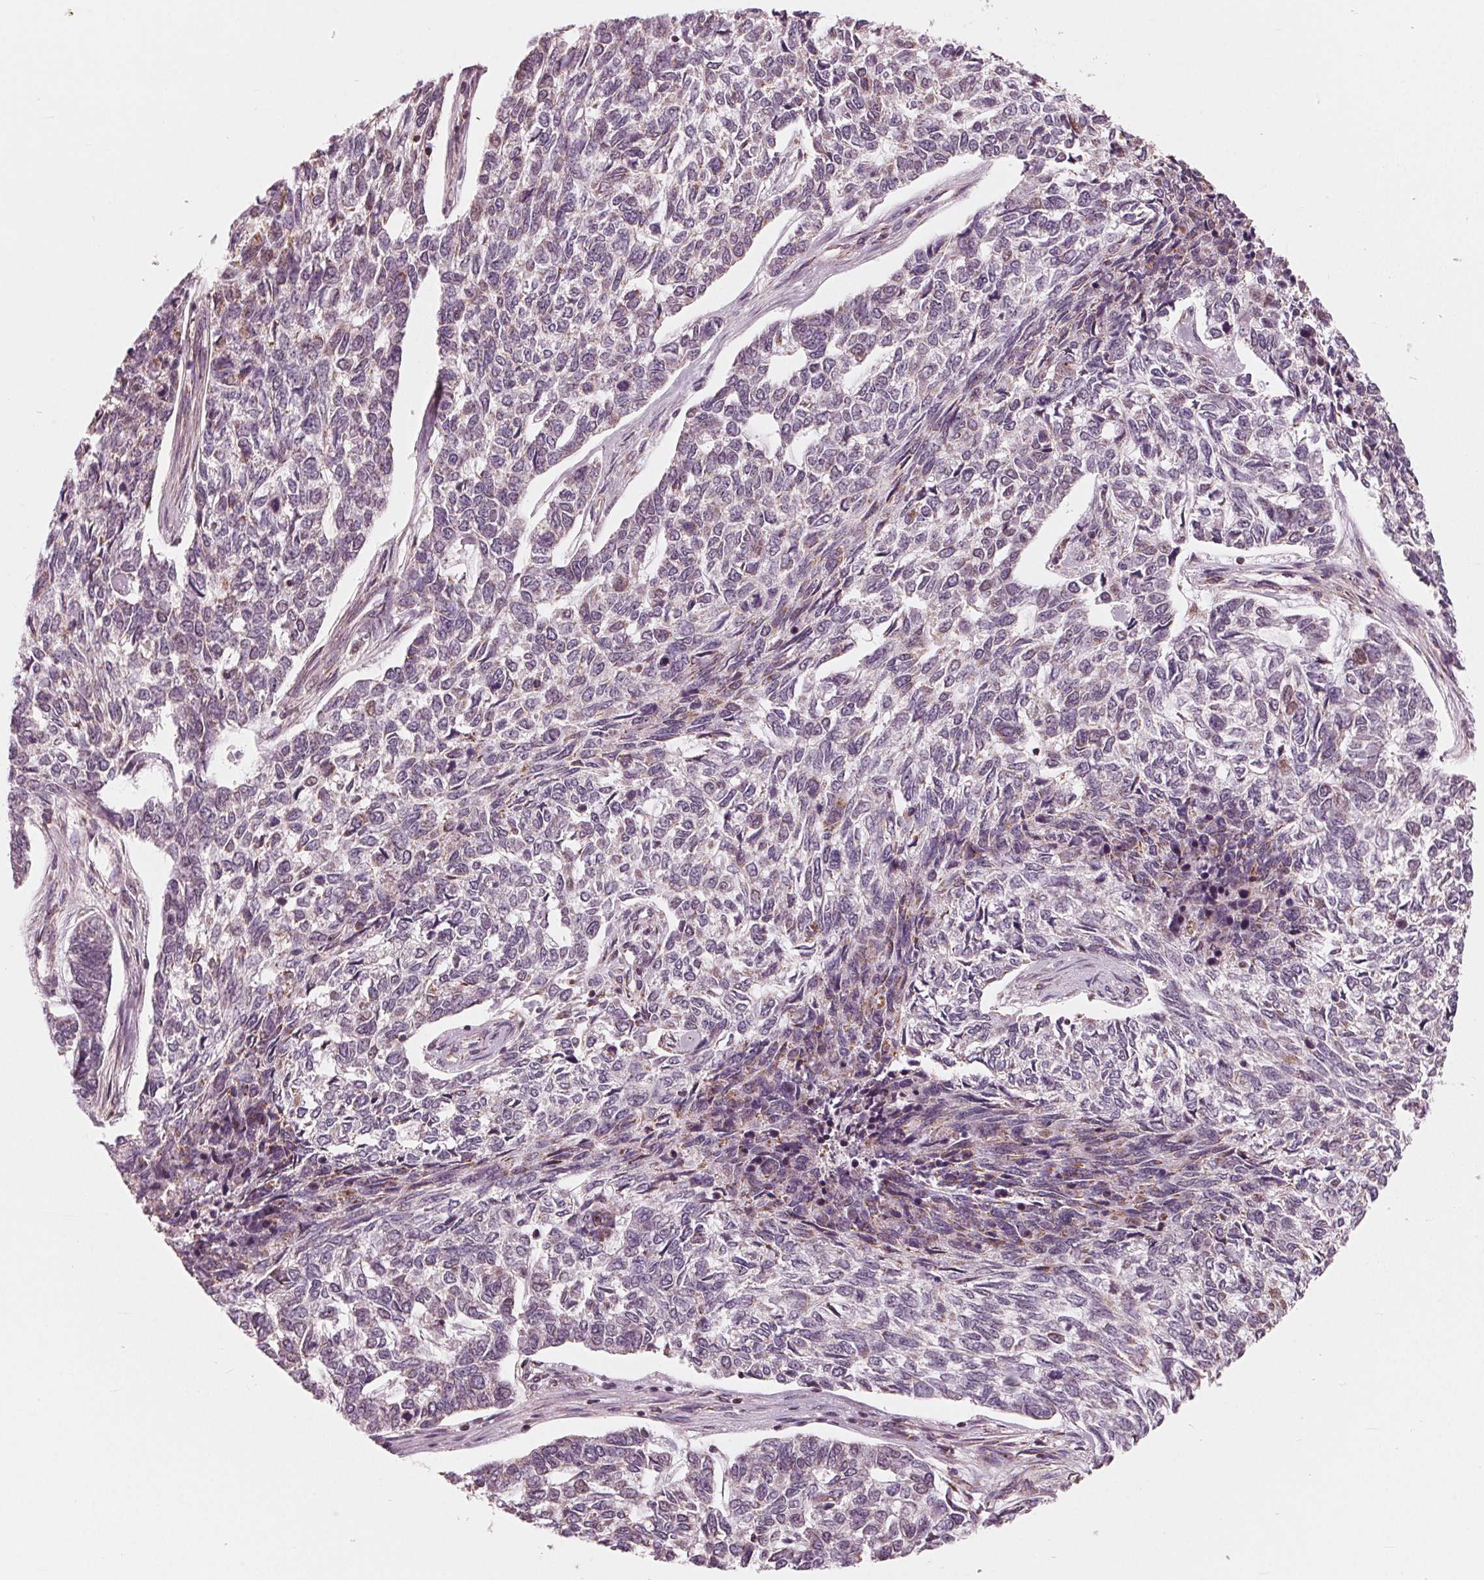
{"staining": {"intensity": "moderate", "quantity": "<25%", "location": "cytoplasmic/membranous"}, "tissue": "skin cancer", "cell_type": "Tumor cells", "image_type": "cancer", "snomed": [{"axis": "morphology", "description": "Basal cell carcinoma"}, {"axis": "topography", "description": "Skin"}], "caption": "Tumor cells exhibit low levels of moderate cytoplasmic/membranous expression in about <25% of cells in skin cancer.", "gene": "DCAF4L2", "patient": {"sex": "female", "age": 65}}